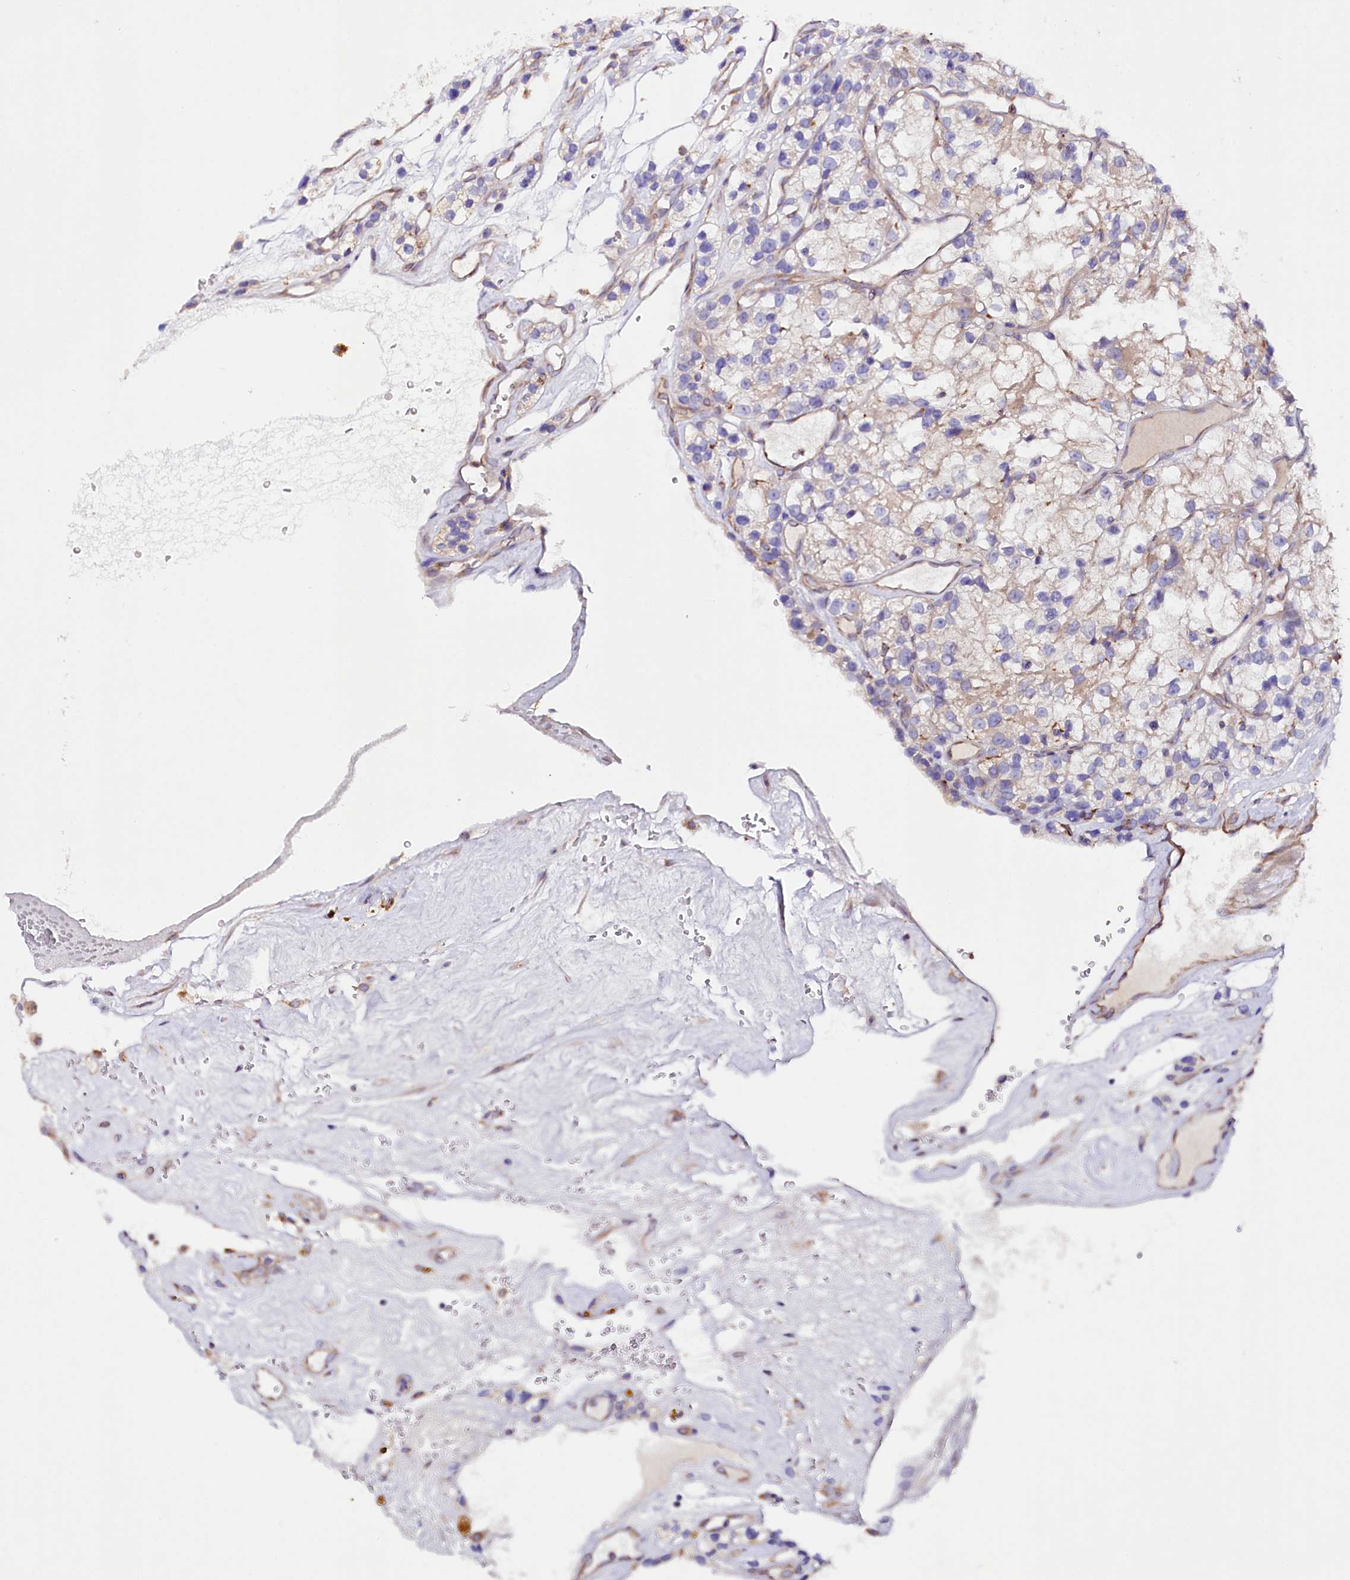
{"staining": {"intensity": "weak", "quantity": "<25%", "location": "cytoplasmic/membranous"}, "tissue": "renal cancer", "cell_type": "Tumor cells", "image_type": "cancer", "snomed": [{"axis": "morphology", "description": "Adenocarcinoma, NOS"}, {"axis": "topography", "description": "Kidney"}], "caption": "Immunohistochemistry (IHC) micrograph of neoplastic tissue: human renal adenocarcinoma stained with DAB (3,3'-diaminobenzidine) exhibits no significant protein staining in tumor cells.", "gene": "SACM1L", "patient": {"sex": "female", "age": 57}}